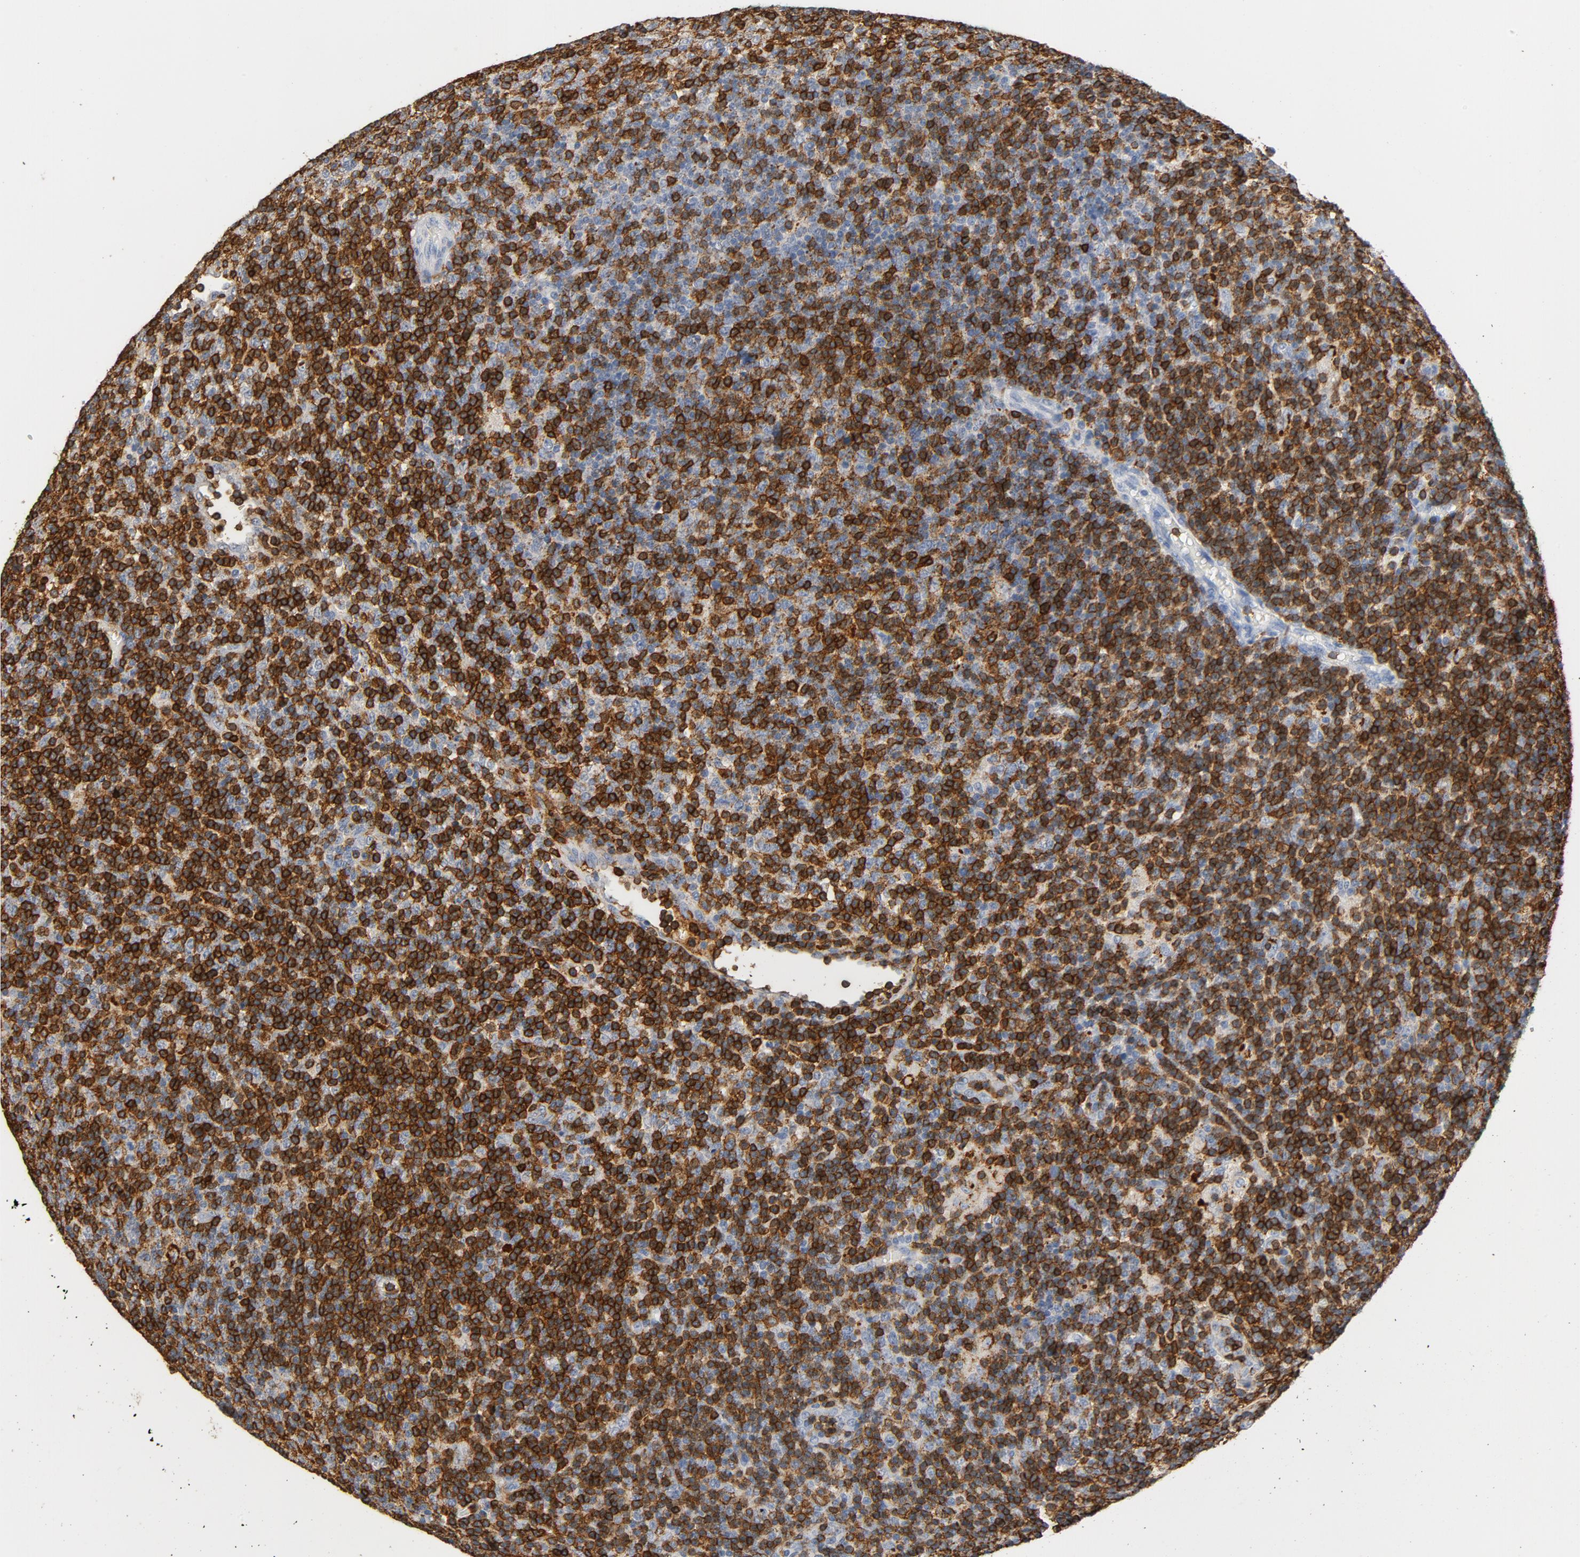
{"staining": {"intensity": "strong", "quantity": ">75%", "location": "cytoplasmic/membranous"}, "tissue": "lymphoma", "cell_type": "Tumor cells", "image_type": "cancer", "snomed": [{"axis": "morphology", "description": "Malignant lymphoma, non-Hodgkin's type, Low grade"}, {"axis": "topography", "description": "Lymph node"}], "caption": "Protein analysis of malignant lymphoma, non-Hodgkin's type (low-grade) tissue demonstrates strong cytoplasmic/membranous positivity in about >75% of tumor cells.", "gene": "CD247", "patient": {"sex": "male", "age": 70}}